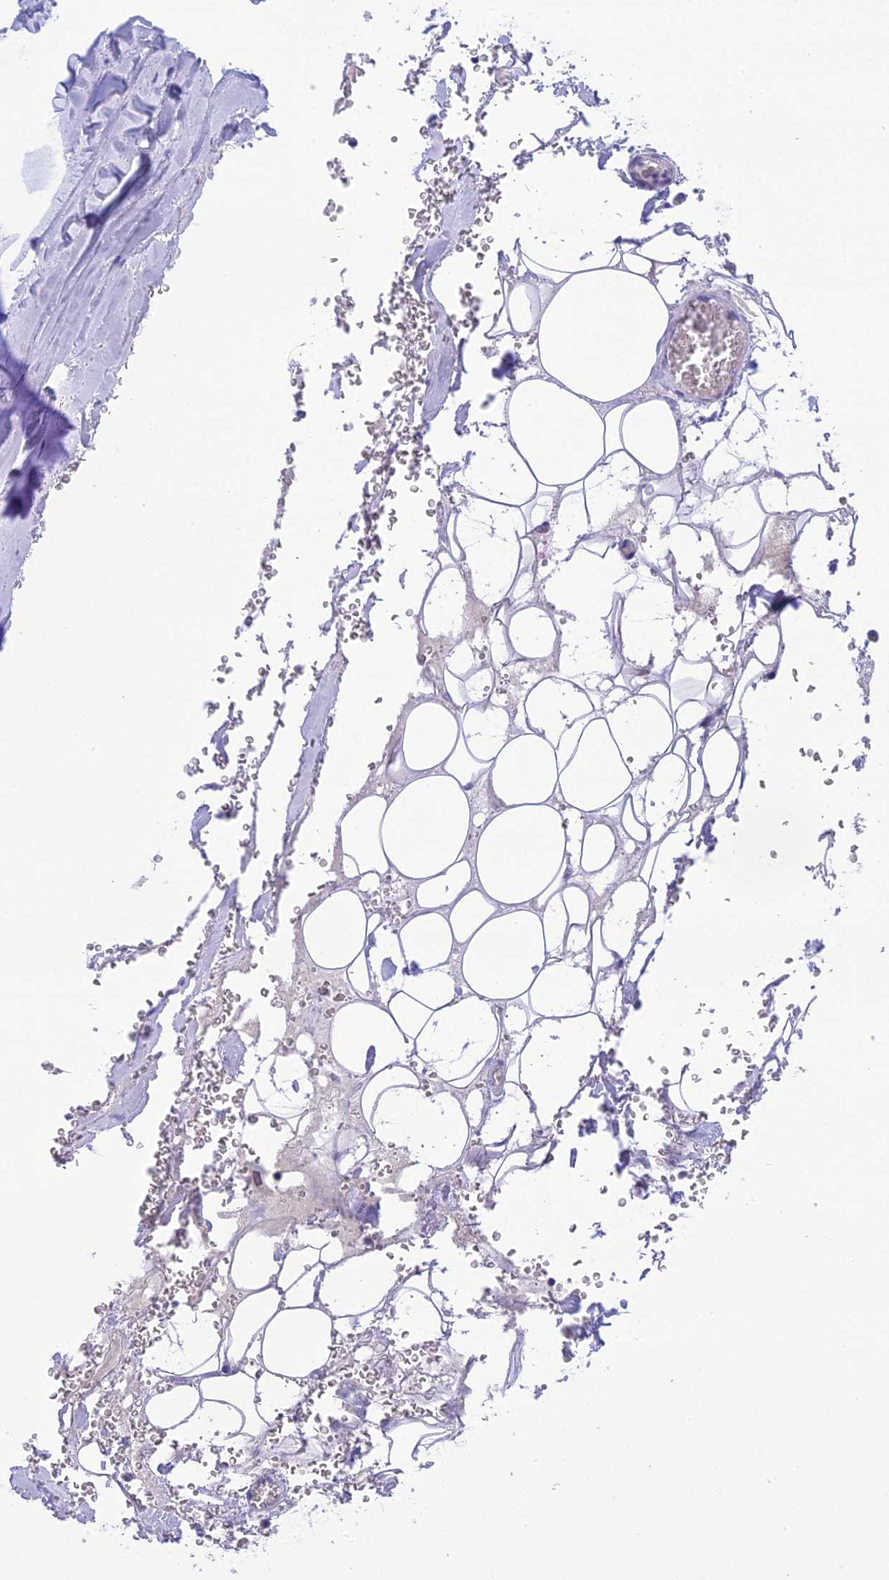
{"staining": {"intensity": "negative", "quantity": "none", "location": "none"}, "tissue": "adipose tissue", "cell_type": "Adipocytes", "image_type": "normal", "snomed": [{"axis": "morphology", "description": "Normal tissue, NOS"}, {"axis": "topography", "description": "Cartilage tissue"}], "caption": "IHC histopathology image of unremarkable adipose tissue: adipose tissue stained with DAB (3,3'-diaminobenzidine) displays no significant protein staining in adipocytes. The staining was performed using DAB to visualize the protein expression in brown, while the nuclei were stained in blue with hematoxylin (Magnification: 20x).", "gene": "KIAA0408", "patient": {"sex": "female", "age": 63}}